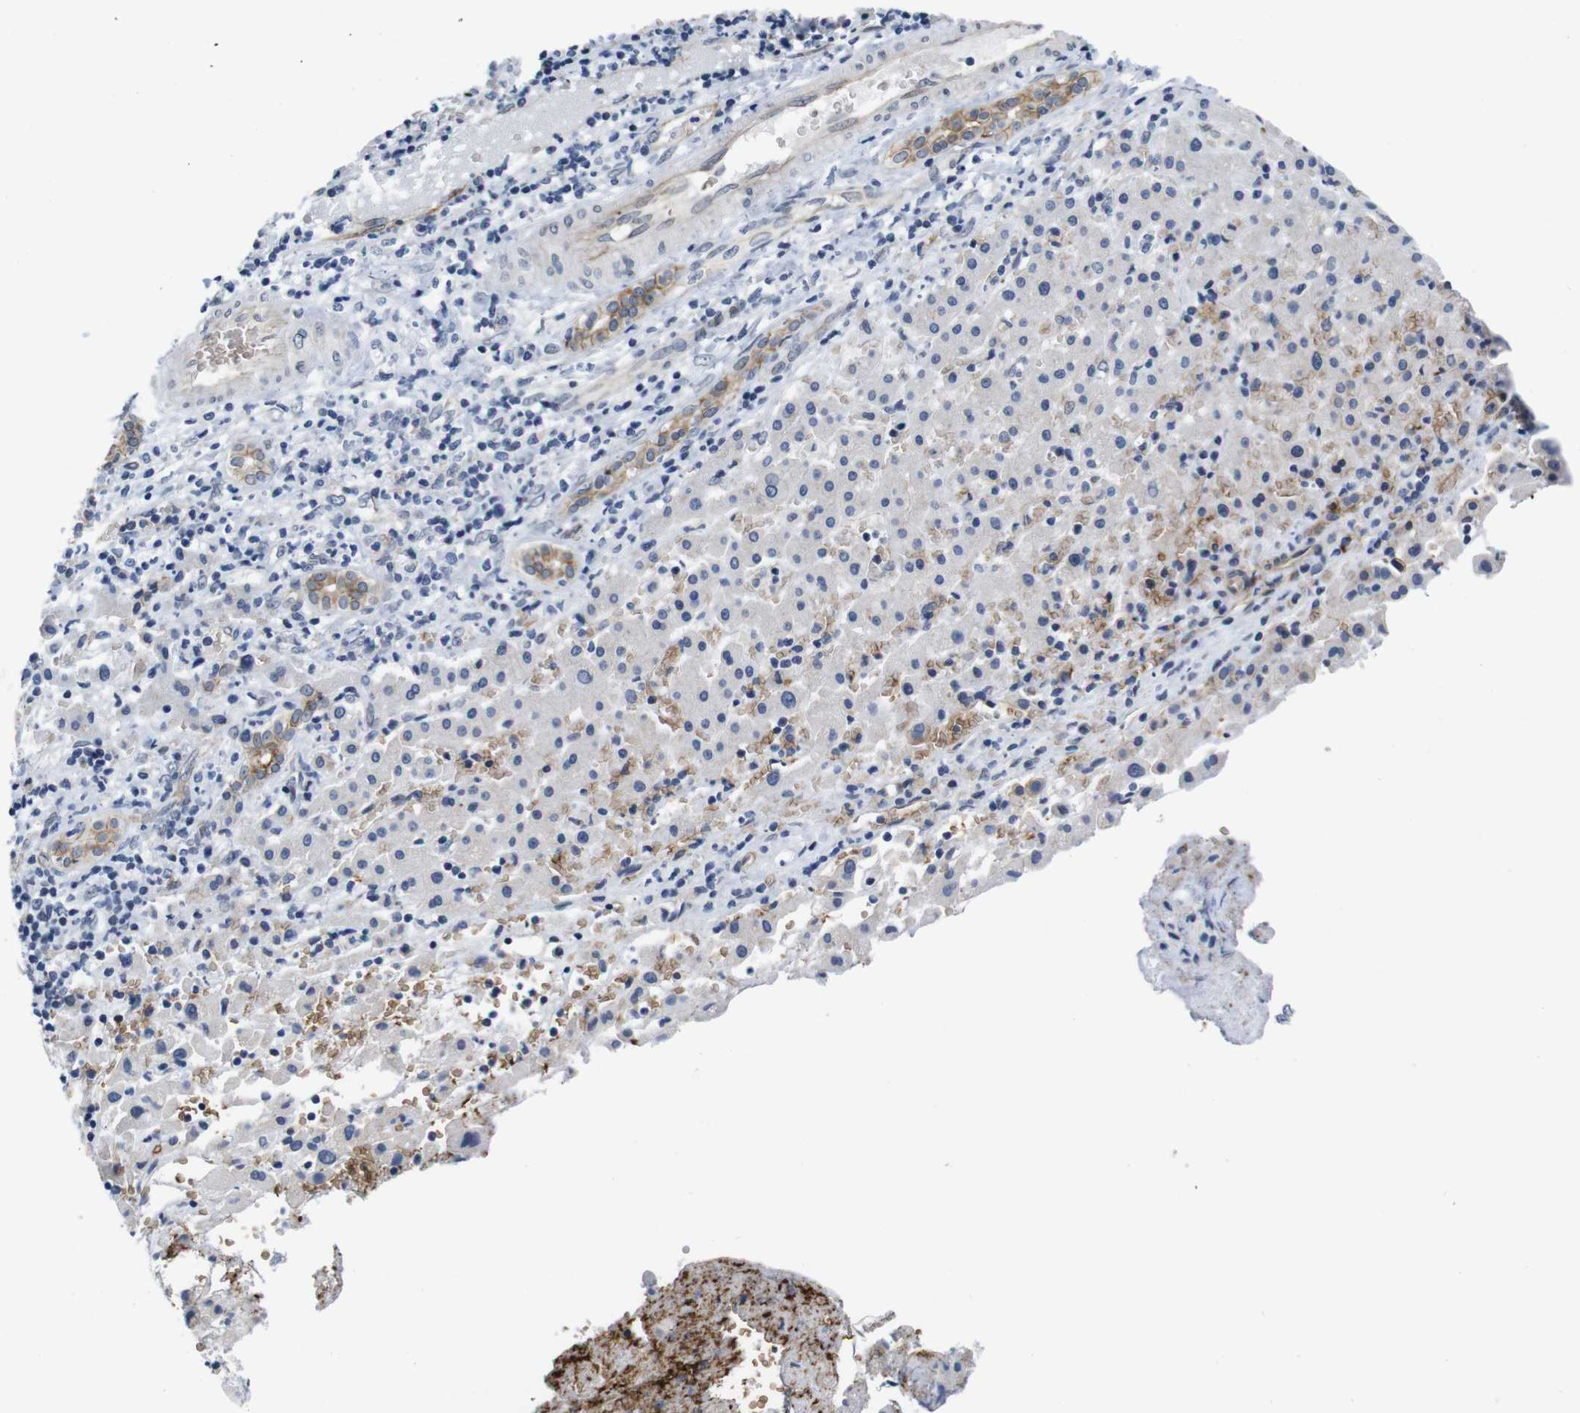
{"staining": {"intensity": "negative", "quantity": "none", "location": "none"}, "tissue": "liver cancer", "cell_type": "Tumor cells", "image_type": "cancer", "snomed": [{"axis": "morphology", "description": "Cholangiocarcinoma"}, {"axis": "topography", "description": "Liver"}], "caption": "There is no significant staining in tumor cells of liver cancer.", "gene": "SOCS3", "patient": {"sex": "male", "age": 57}}